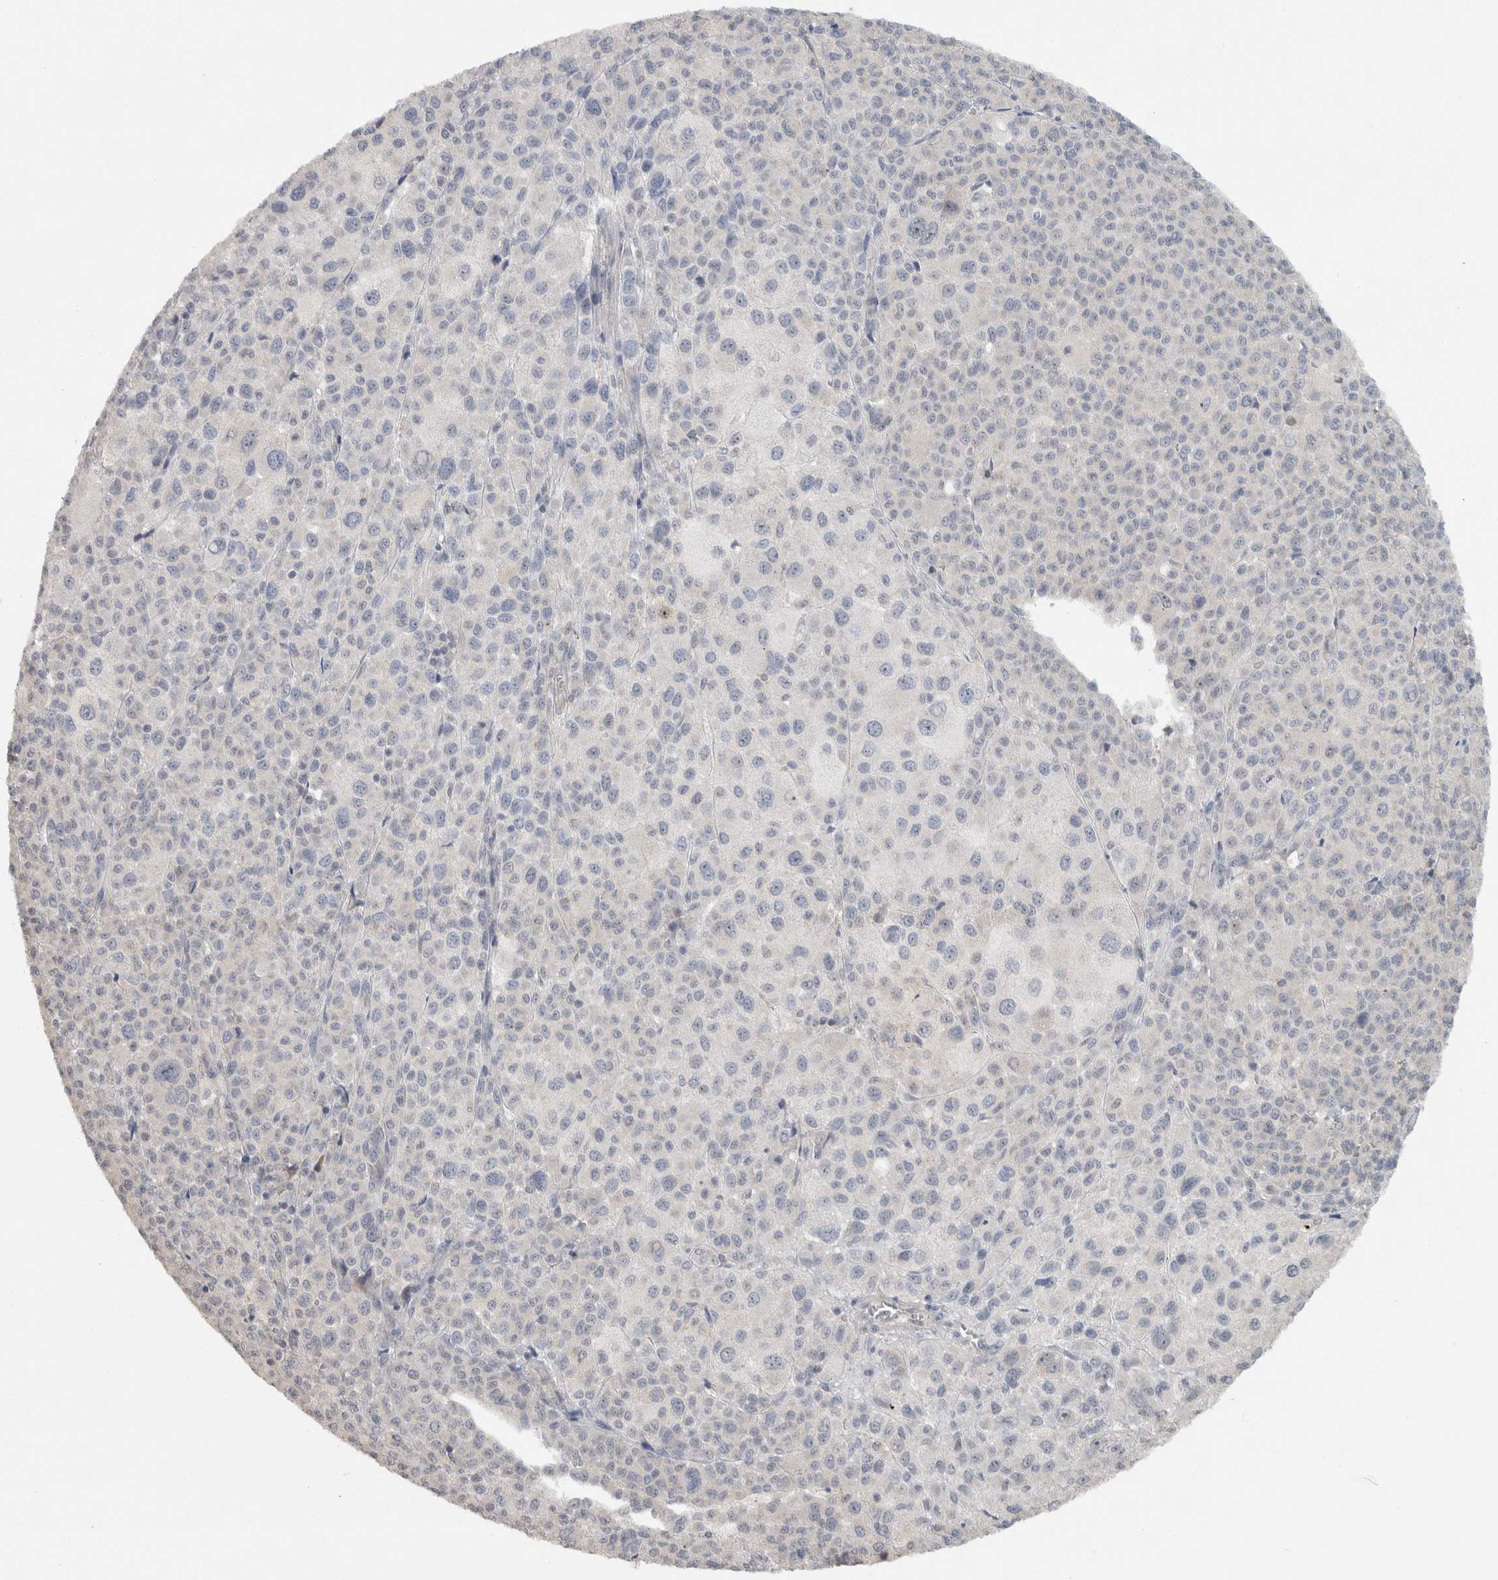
{"staining": {"intensity": "negative", "quantity": "none", "location": "none"}, "tissue": "melanoma", "cell_type": "Tumor cells", "image_type": "cancer", "snomed": [{"axis": "morphology", "description": "Malignant melanoma, Metastatic site"}, {"axis": "topography", "description": "Skin"}], "caption": "Histopathology image shows no significant protein positivity in tumor cells of melanoma.", "gene": "RBM28", "patient": {"sex": "female", "age": 74}}